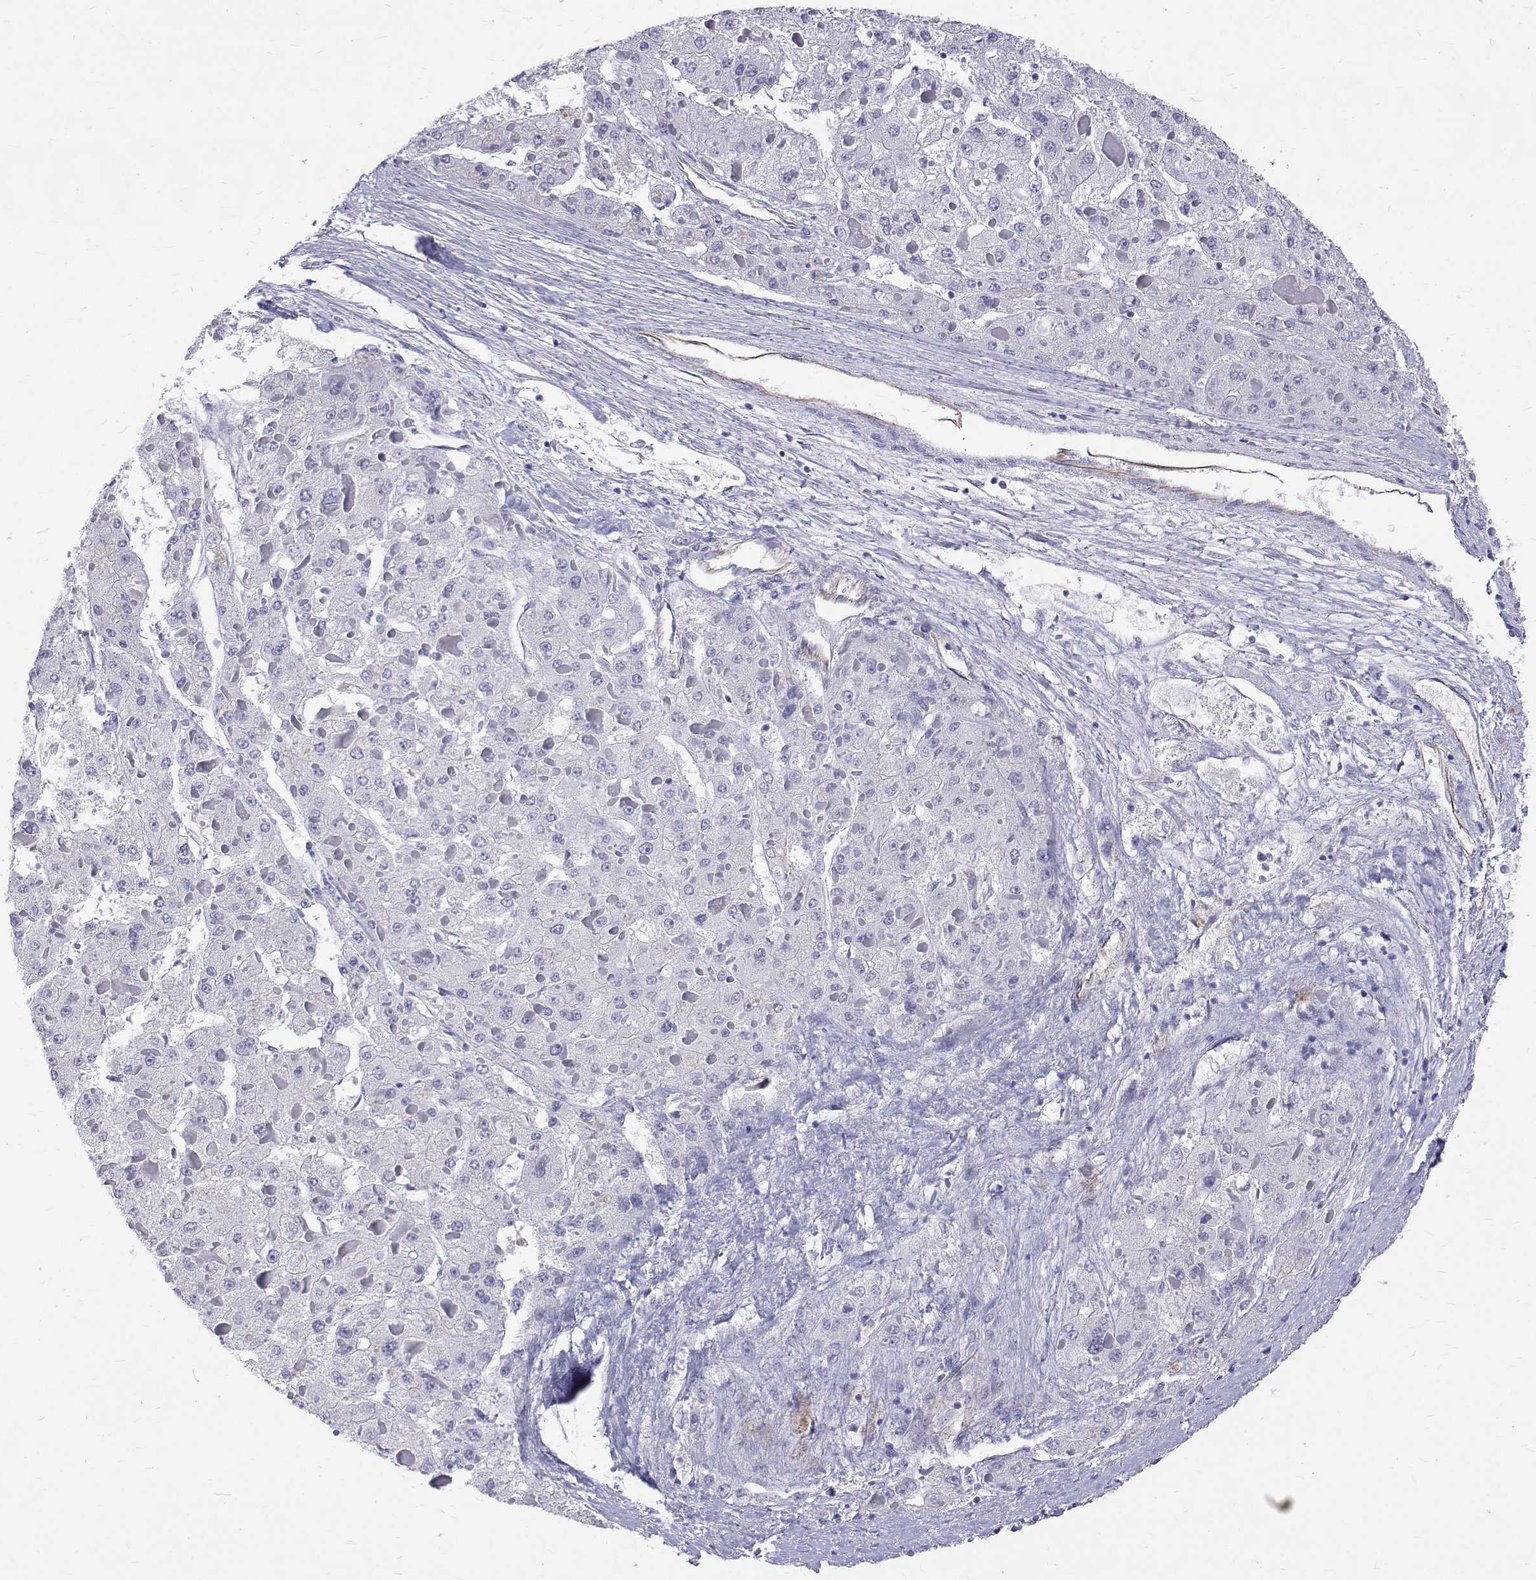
{"staining": {"intensity": "negative", "quantity": "none", "location": "none"}, "tissue": "liver cancer", "cell_type": "Tumor cells", "image_type": "cancer", "snomed": [{"axis": "morphology", "description": "Carcinoma, Hepatocellular, NOS"}, {"axis": "topography", "description": "Liver"}], "caption": "An IHC image of liver hepatocellular carcinoma is shown. There is no staining in tumor cells of liver hepatocellular carcinoma.", "gene": "OPRPN", "patient": {"sex": "female", "age": 73}}